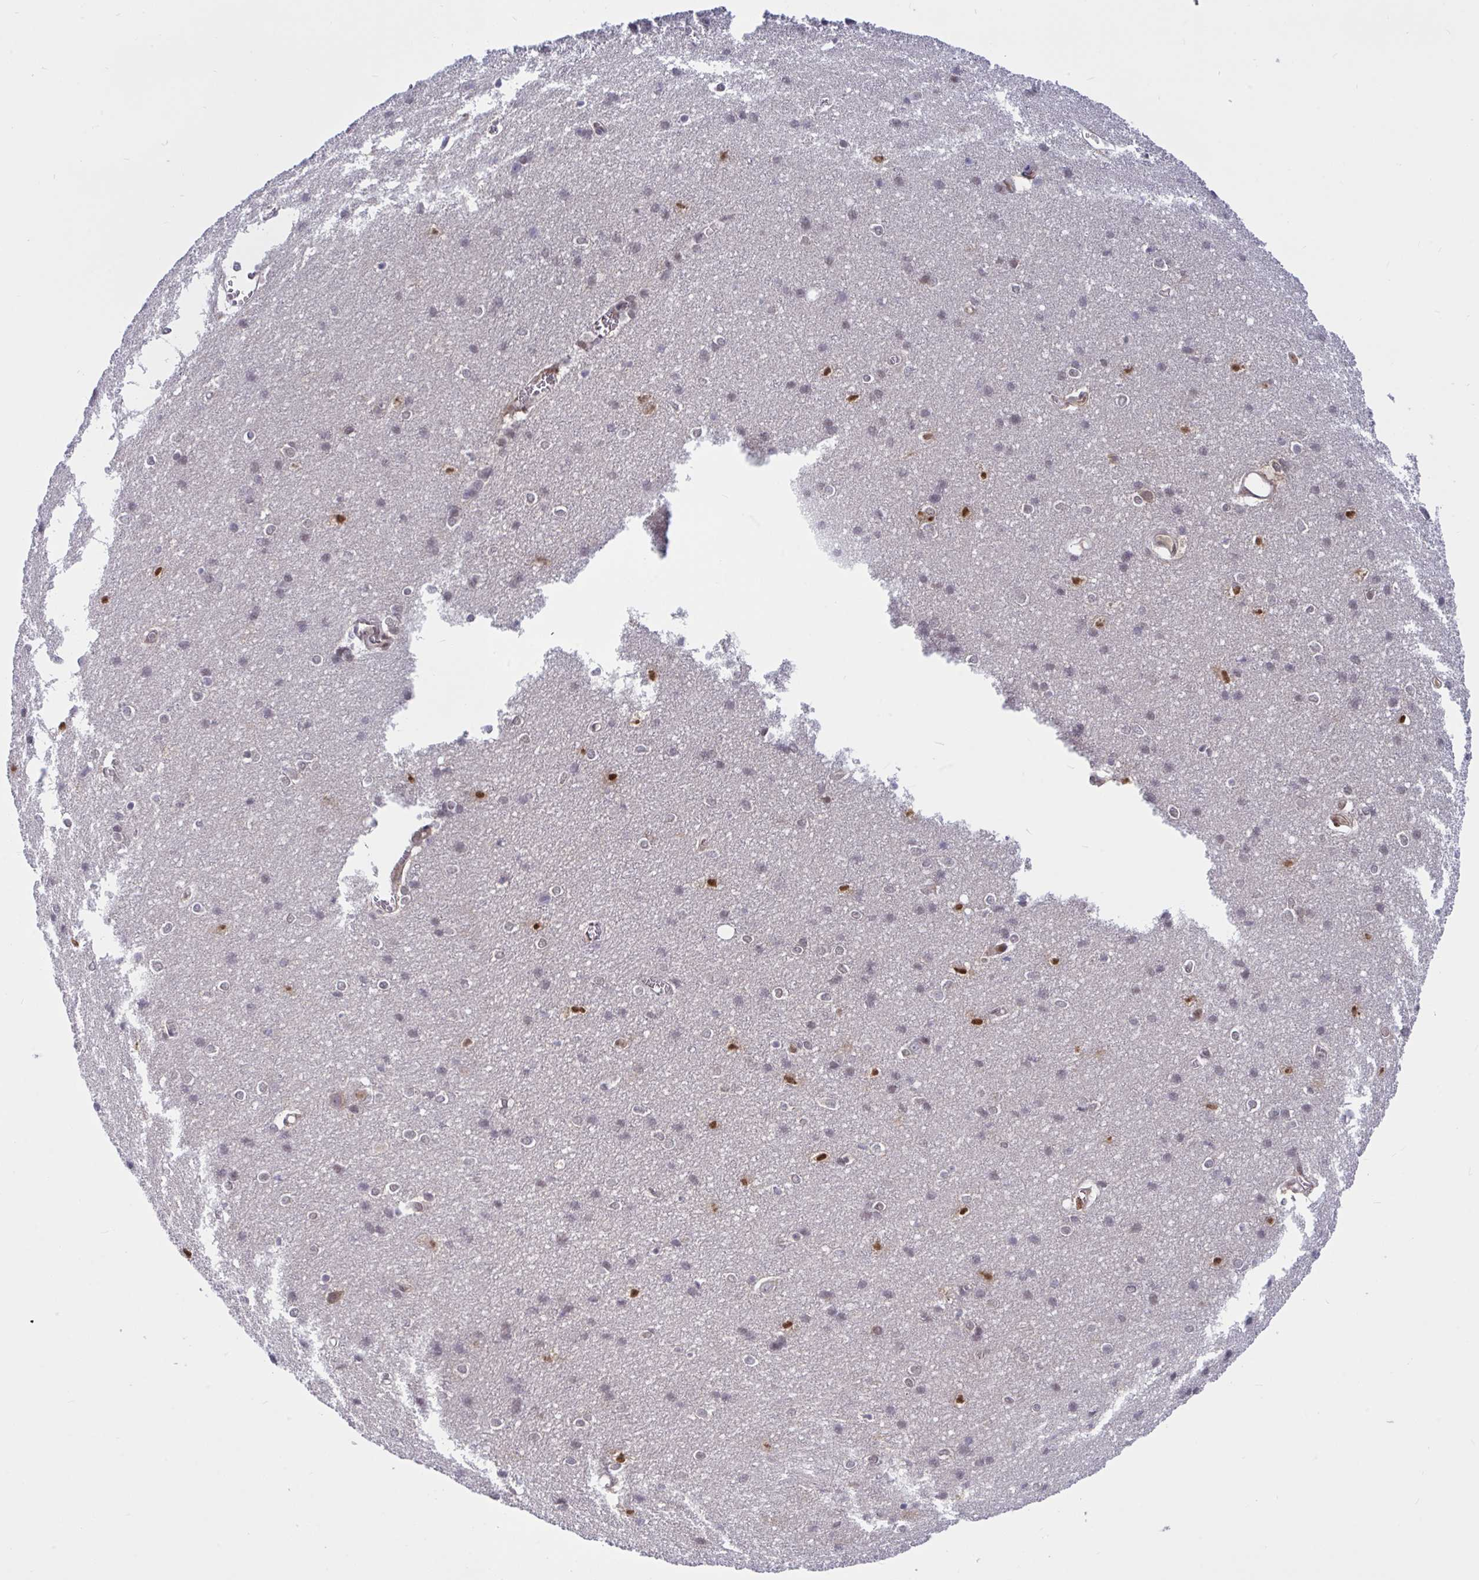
{"staining": {"intensity": "negative", "quantity": "none", "location": "none"}, "tissue": "cerebral cortex", "cell_type": "Endothelial cells", "image_type": "normal", "snomed": [{"axis": "morphology", "description": "Normal tissue, NOS"}, {"axis": "topography", "description": "Cerebral cortex"}], "caption": "Normal cerebral cortex was stained to show a protein in brown. There is no significant positivity in endothelial cells.", "gene": "TSN", "patient": {"sex": "male", "age": 37}}